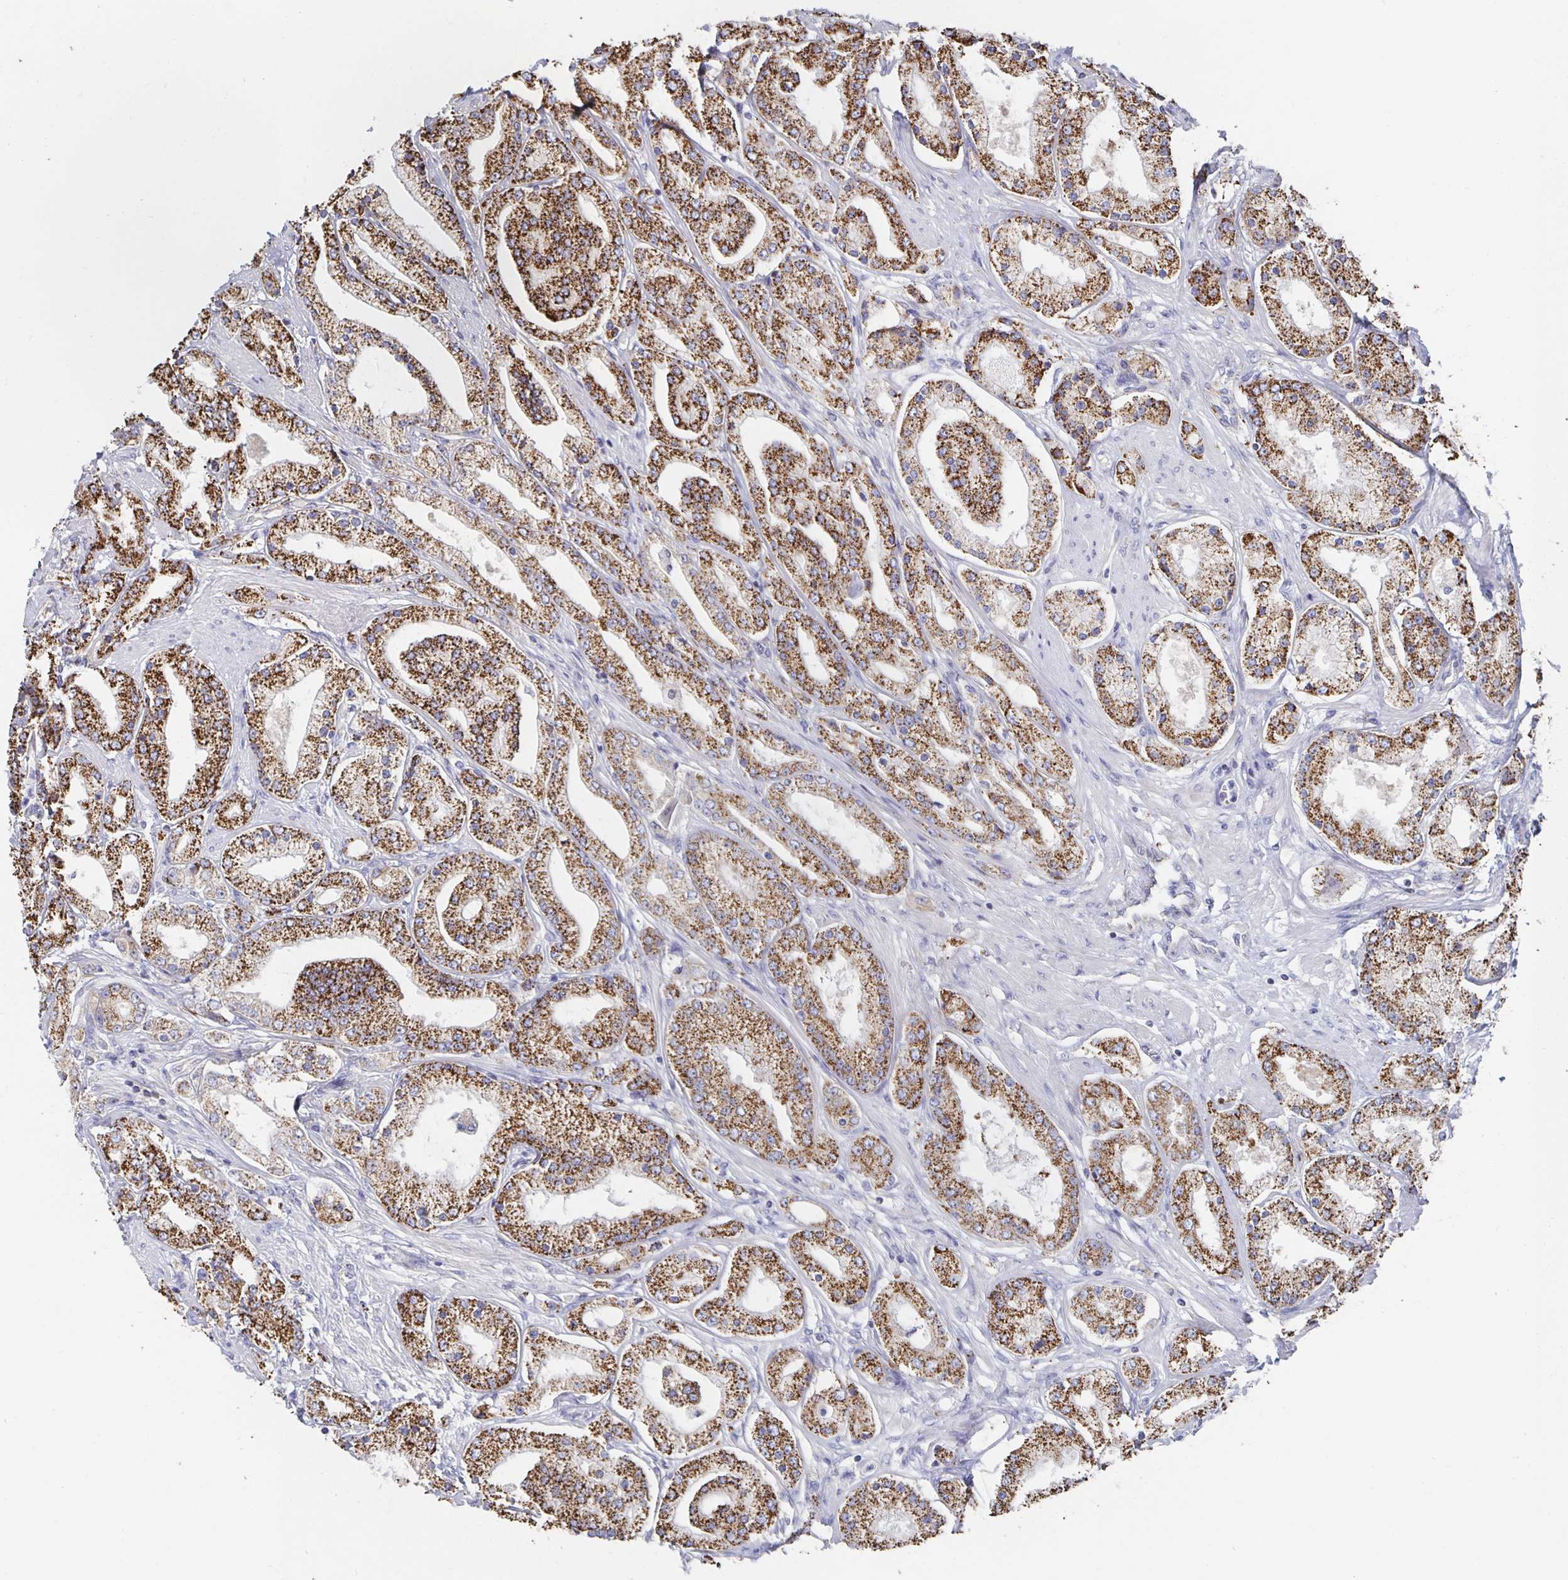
{"staining": {"intensity": "moderate", "quantity": ">75%", "location": "cytoplasmic/membranous"}, "tissue": "prostate cancer", "cell_type": "Tumor cells", "image_type": "cancer", "snomed": [{"axis": "morphology", "description": "Adenocarcinoma, High grade"}, {"axis": "topography", "description": "Prostate"}], "caption": "Immunohistochemical staining of human prostate high-grade adenocarcinoma exhibits medium levels of moderate cytoplasmic/membranous protein positivity in about >75% of tumor cells.", "gene": "NKX2-8", "patient": {"sex": "male", "age": 67}}